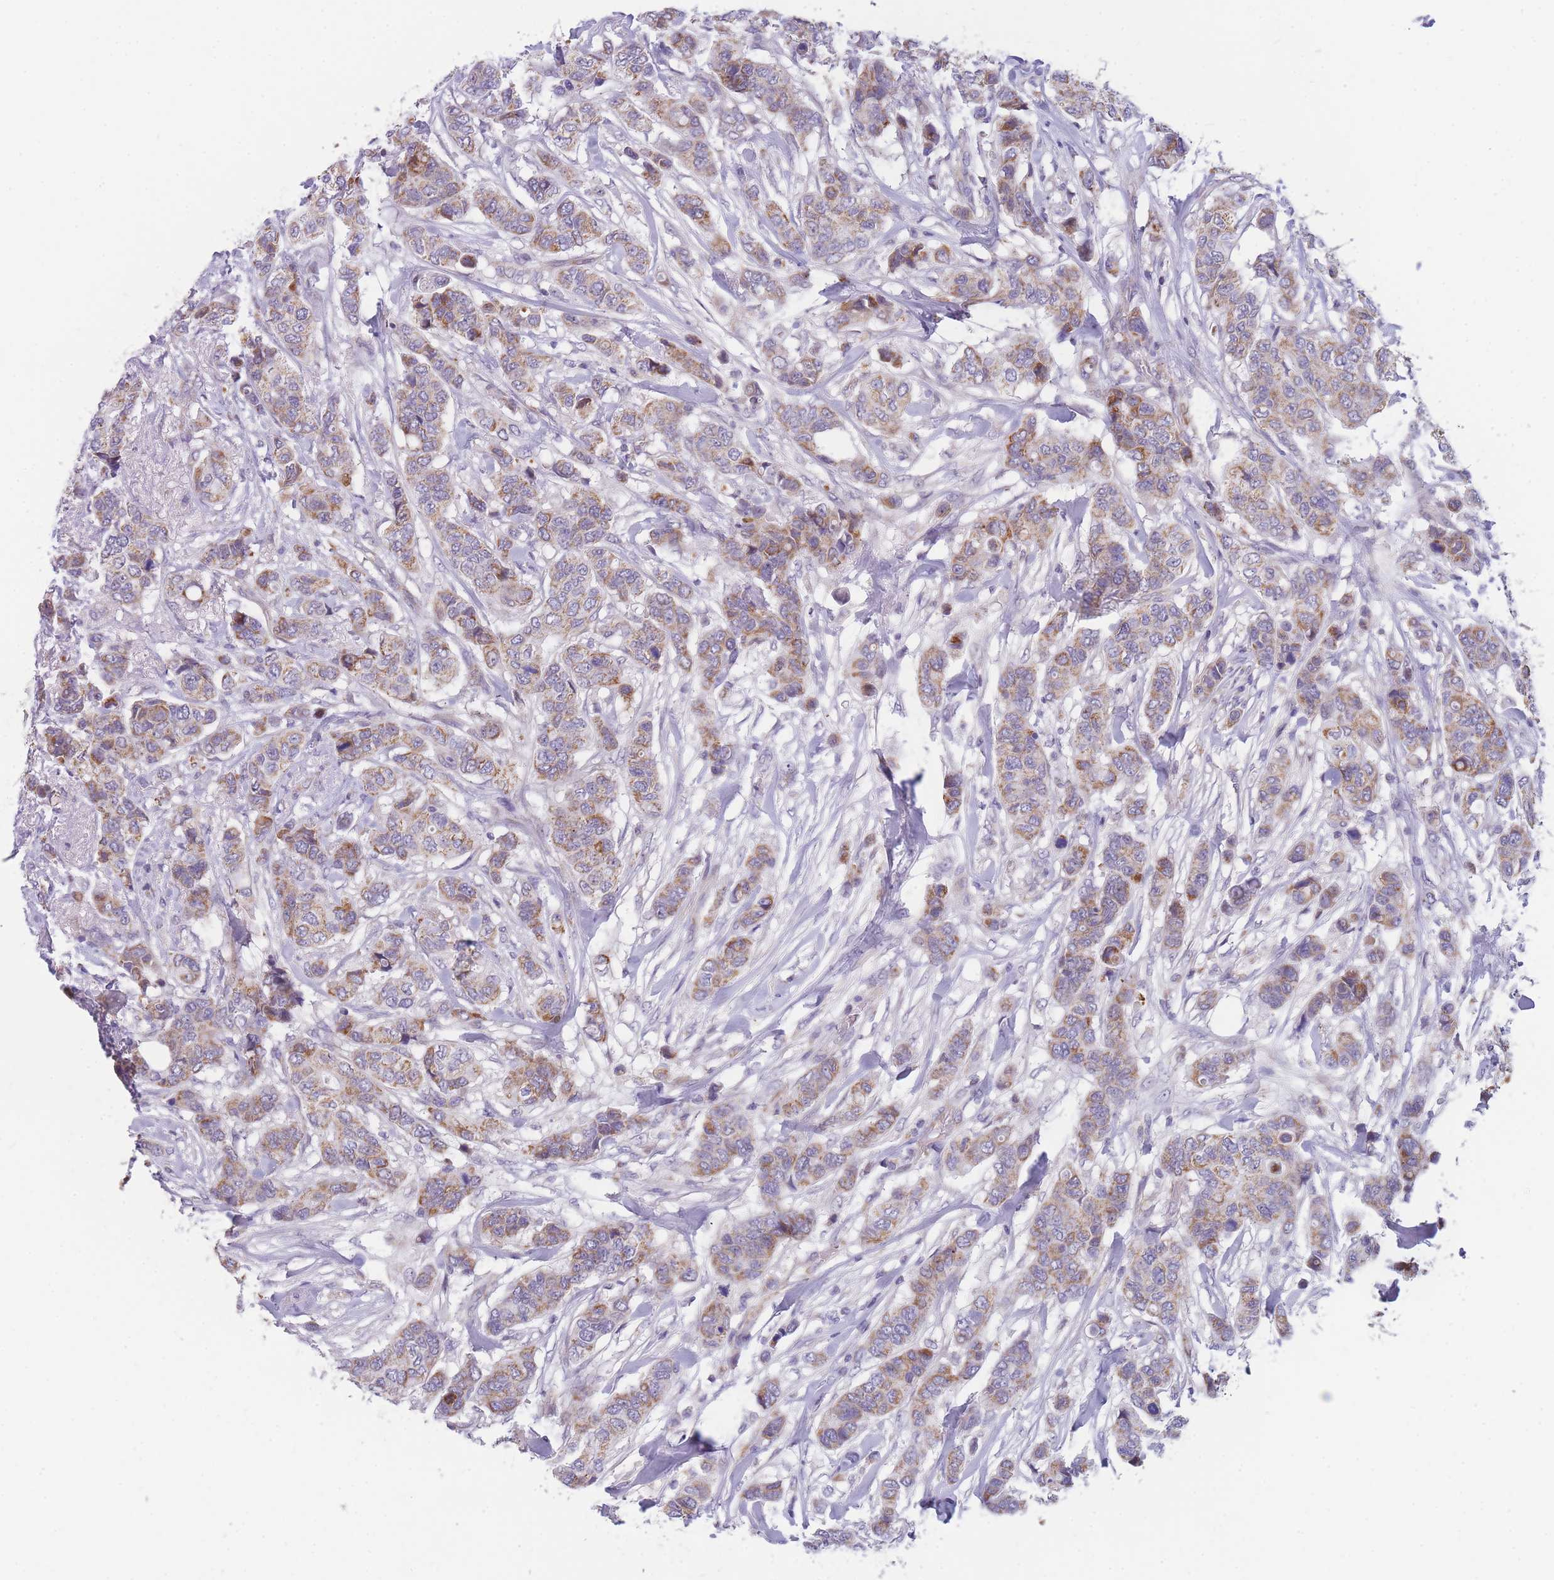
{"staining": {"intensity": "moderate", "quantity": ">75%", "location": "cytoplasmic/membranous"}, "tissue": "breast cancer", "cell_type": "Tumor cells", "image_type": "cancer", "snomed": [{"axis": "morphology", "description": "Lobular carcinoma"}, {"axis": "topography", "description": "Breast"}], "caption": "Lobular carcinoma (breast) tissue reveals moderate cytoplasmic/membranous staining in about >75% of tumor cells, visualized by immunohistochemistry.", "gene": "DDX49", "patient": {"sex": "female", "age": 51}}